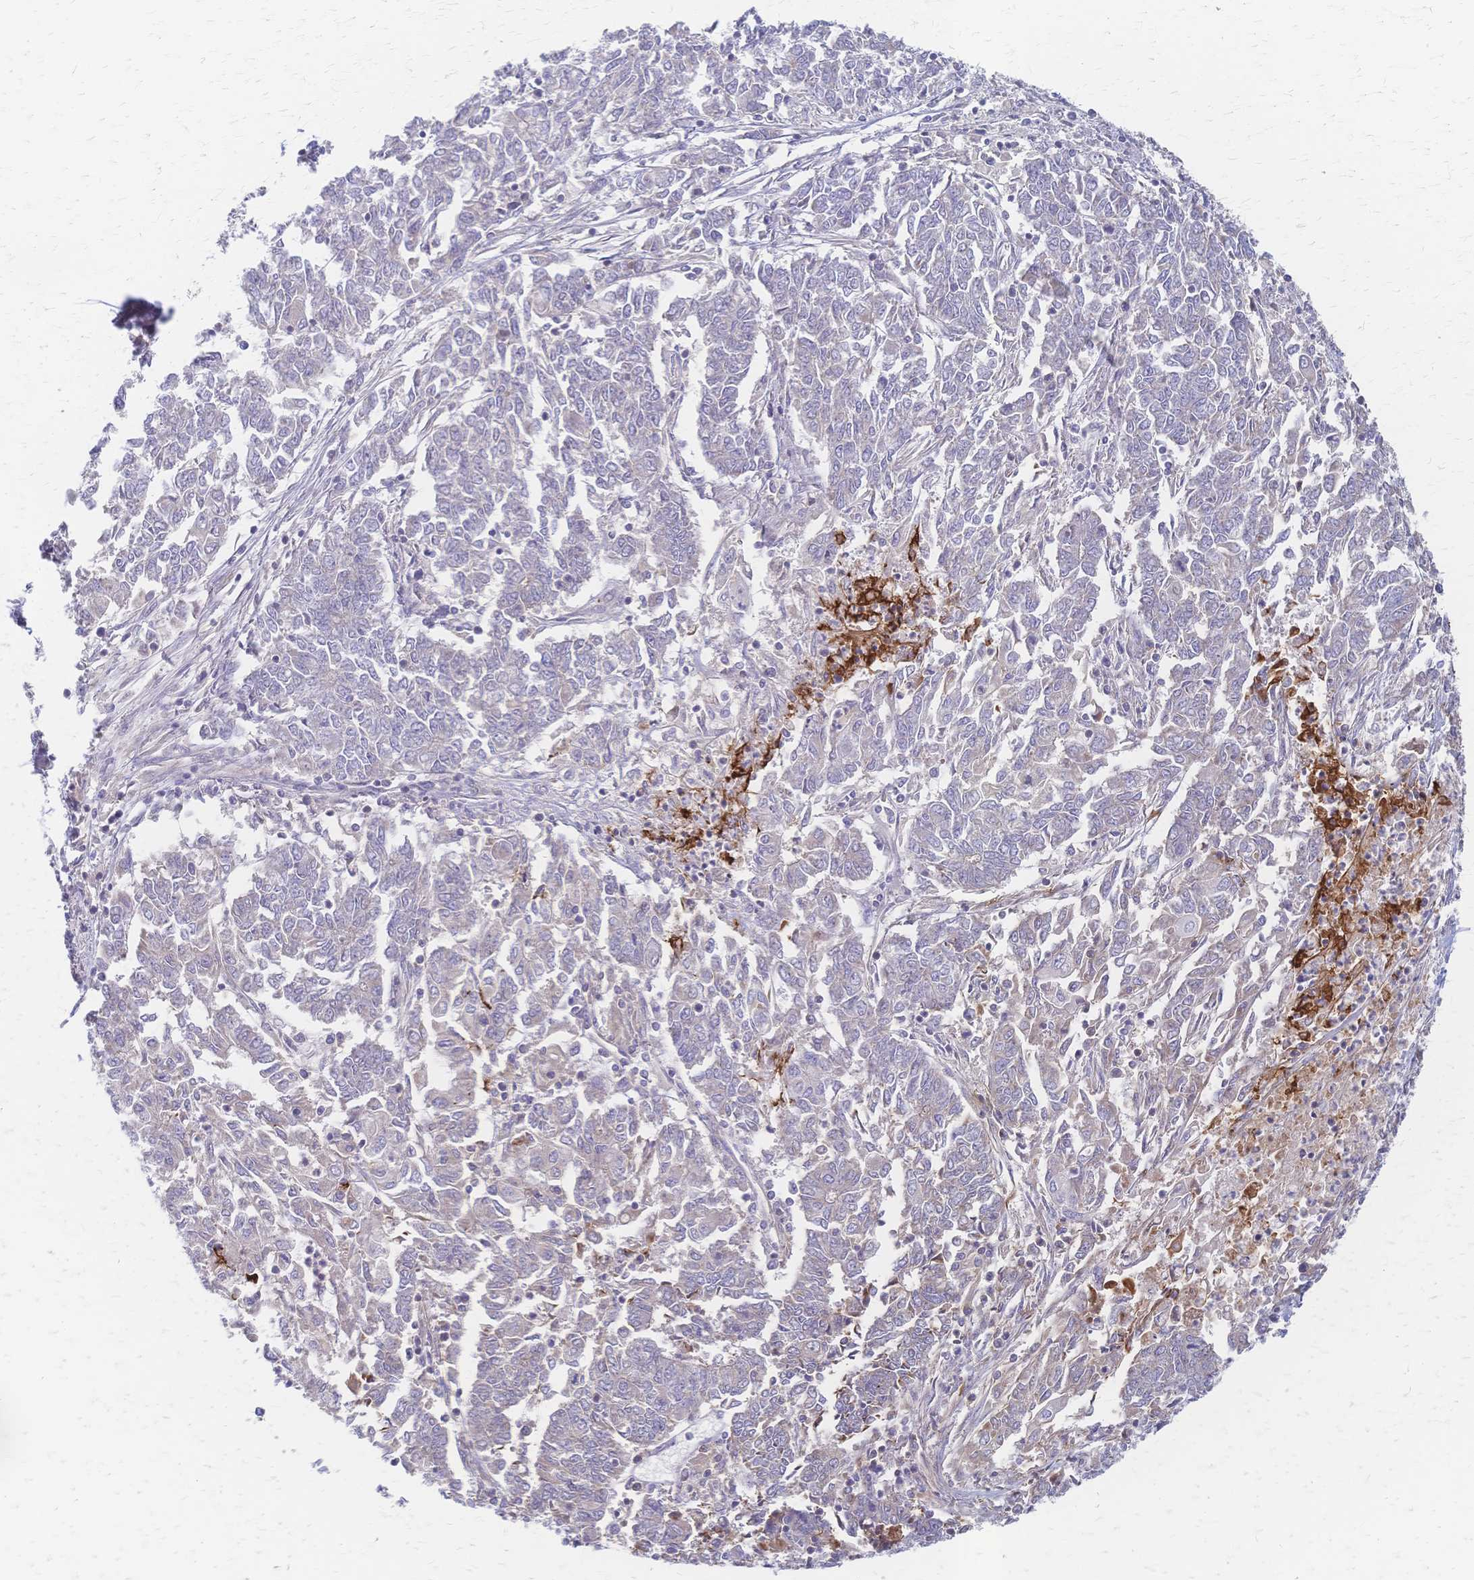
{"staining": {"intensity": "negative", "quantity": "none", "location": "none"}, "tissue": "endometrial cancer", "cell_type": "Tumor cells", "image_type": "cancer", "snomed": [{"axis": "morphology", "description": "Adenocarcinoma, NOS"}, {"axis": "topography", "description": "Endometrium"}], "caption": "DAB immunohistochemical staining of endometrial cancer (adenocarcinoma) displays no significant positivity in tumor cells. The staining is performed using DAB brown chromogen with nuclei counter-stained in using hematoxylin.", "gene": "CYB5A", "patient": {"sex": "female", "age": 54}}